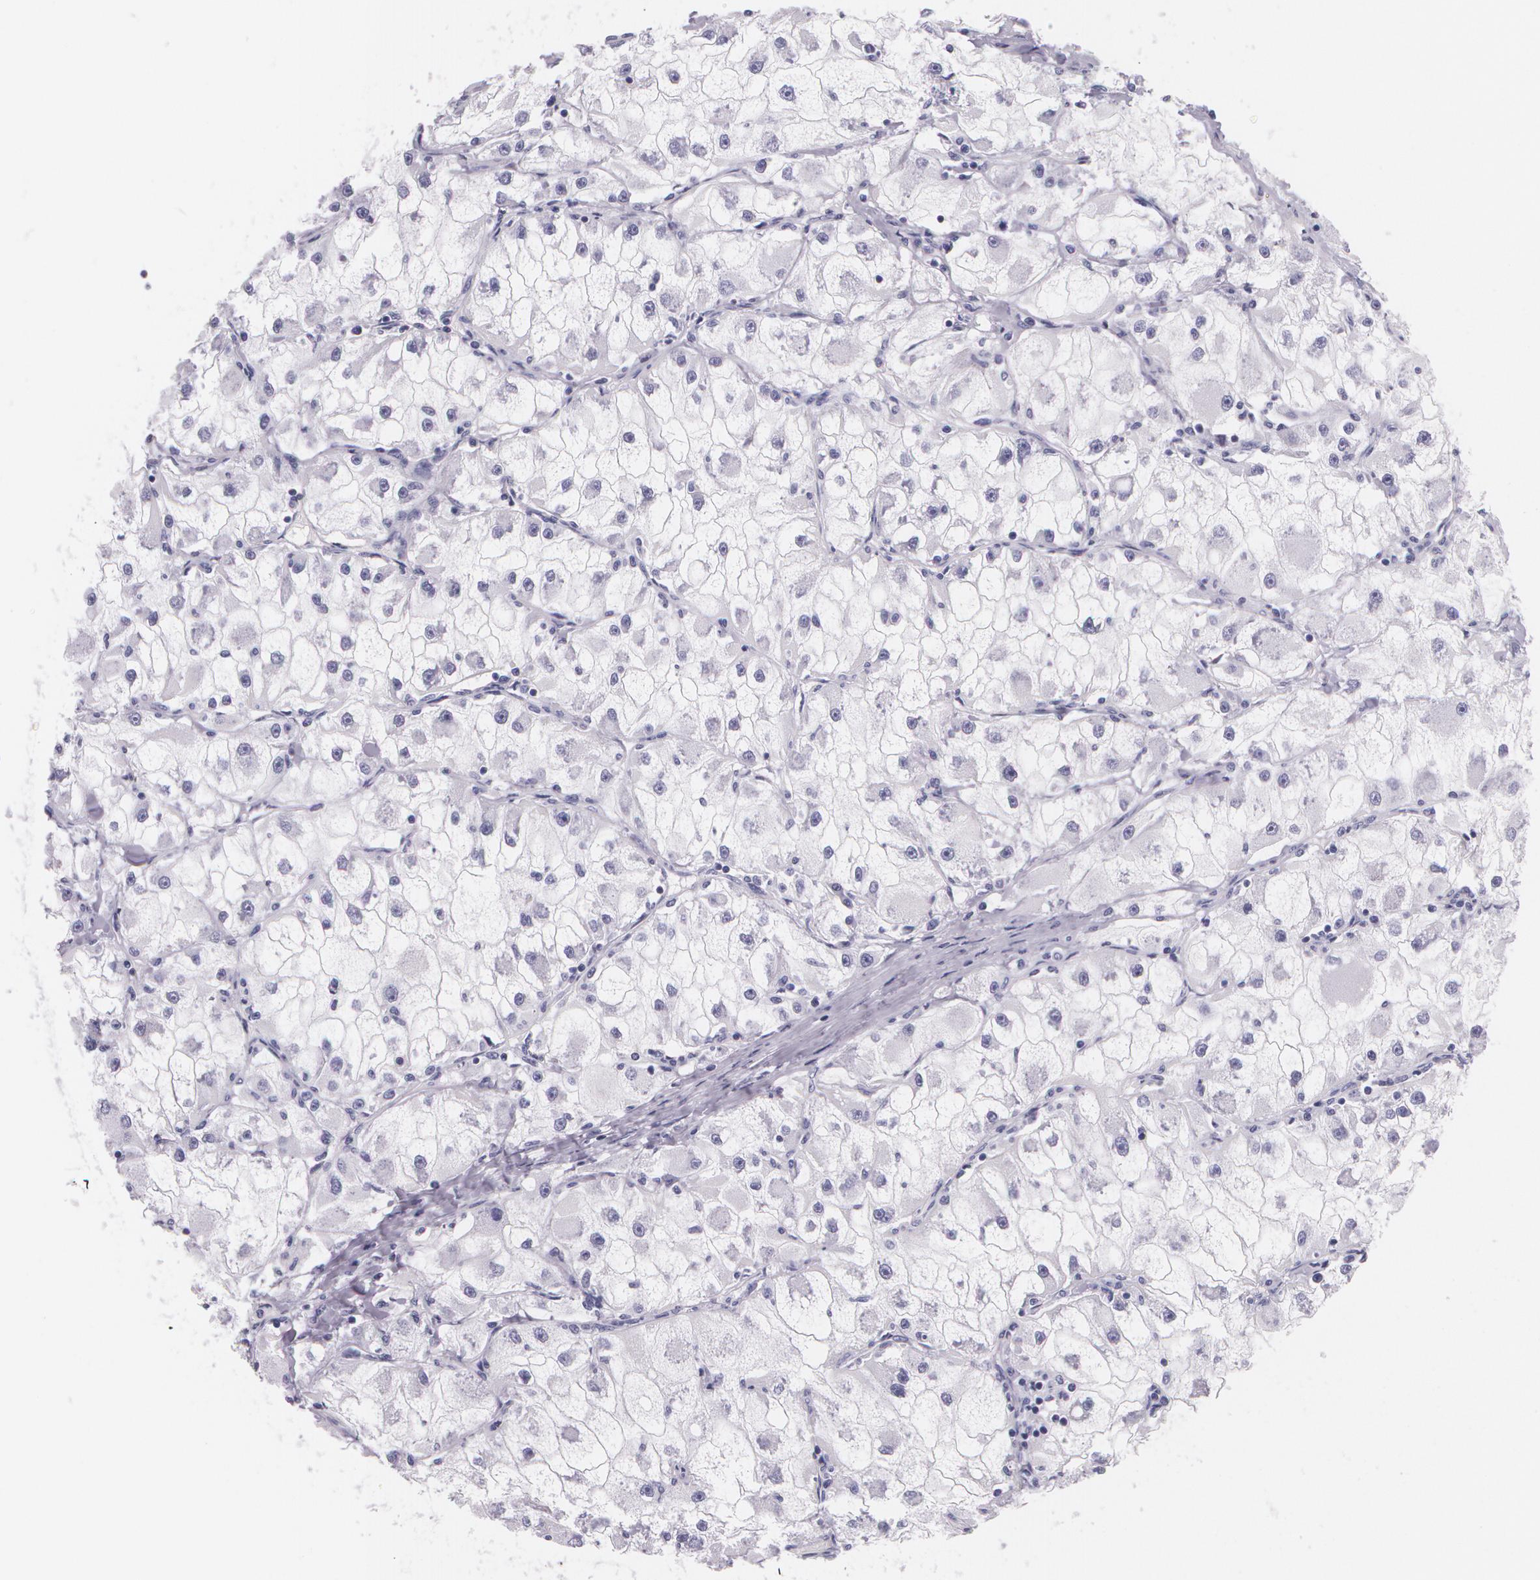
{"staining": {"intensity": "negative", "quantity": "none", "location": "none"}, "tissue": "renal cancer", "cell_type": "Tumor cells", "image_type": "cancer", "snomed": [{"axis": "morphology", "description": "Adenocarcinoma, NOS"}, {"axis": "topography", "description": "Kidney"}], "caption": "DAB immunohistochemical staining of human renal cancer (adenocarcinoma) displays no significant positivity in tumor cells.", "gene": "DLG4", "patient": {"sex": "female", "age": 73}}